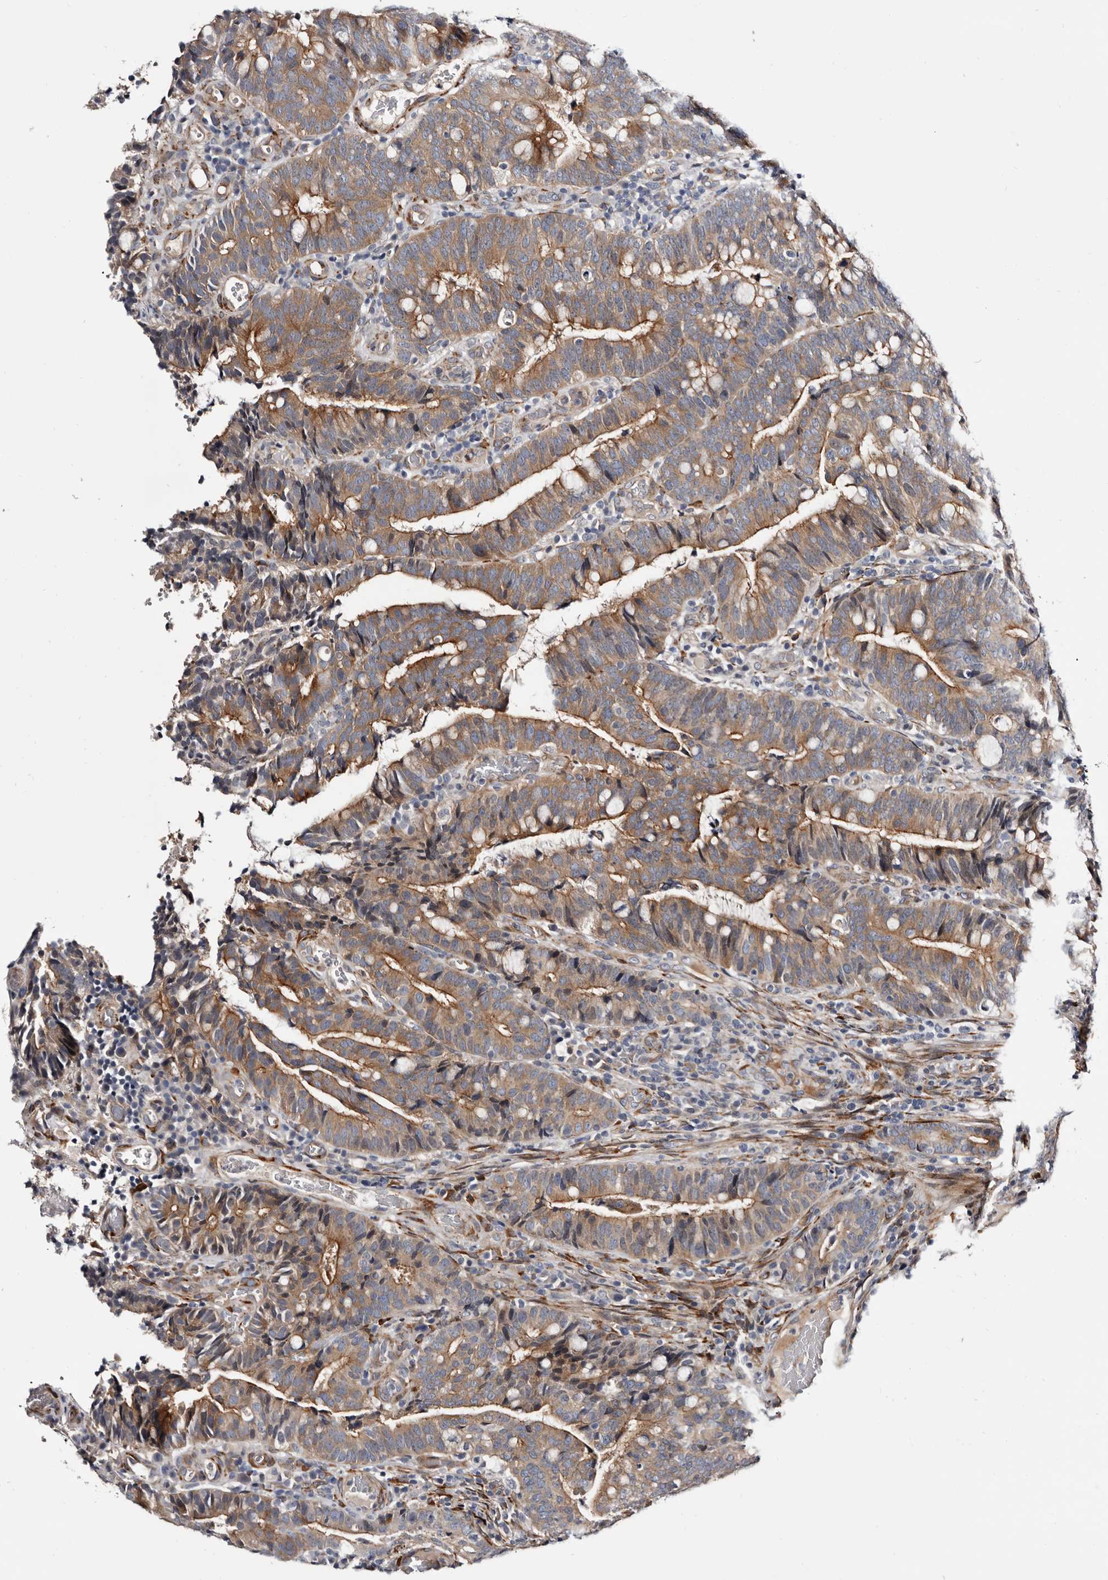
{"staining": {"intensity": "moderate", "quantity": ">75%", "location": "cytoplasmic/membranous"}, "tissue": "colorectal cancer", "cell_type": "Tumor cells", "image_type": "cancer", "snomed": [{"axis": "morphology", "description": "Adenocarcinoma, NOS"}, {"axis": "topography", "description": "Colon"}], "caption": "A histopathology image of adenocarcinoma (colorectal) stained for a protein shows moderate cytoplasmic/membranous brown staining in tumor cells.", "gene": "USH1C", "patient": {"sex": "female", "age": 66}}